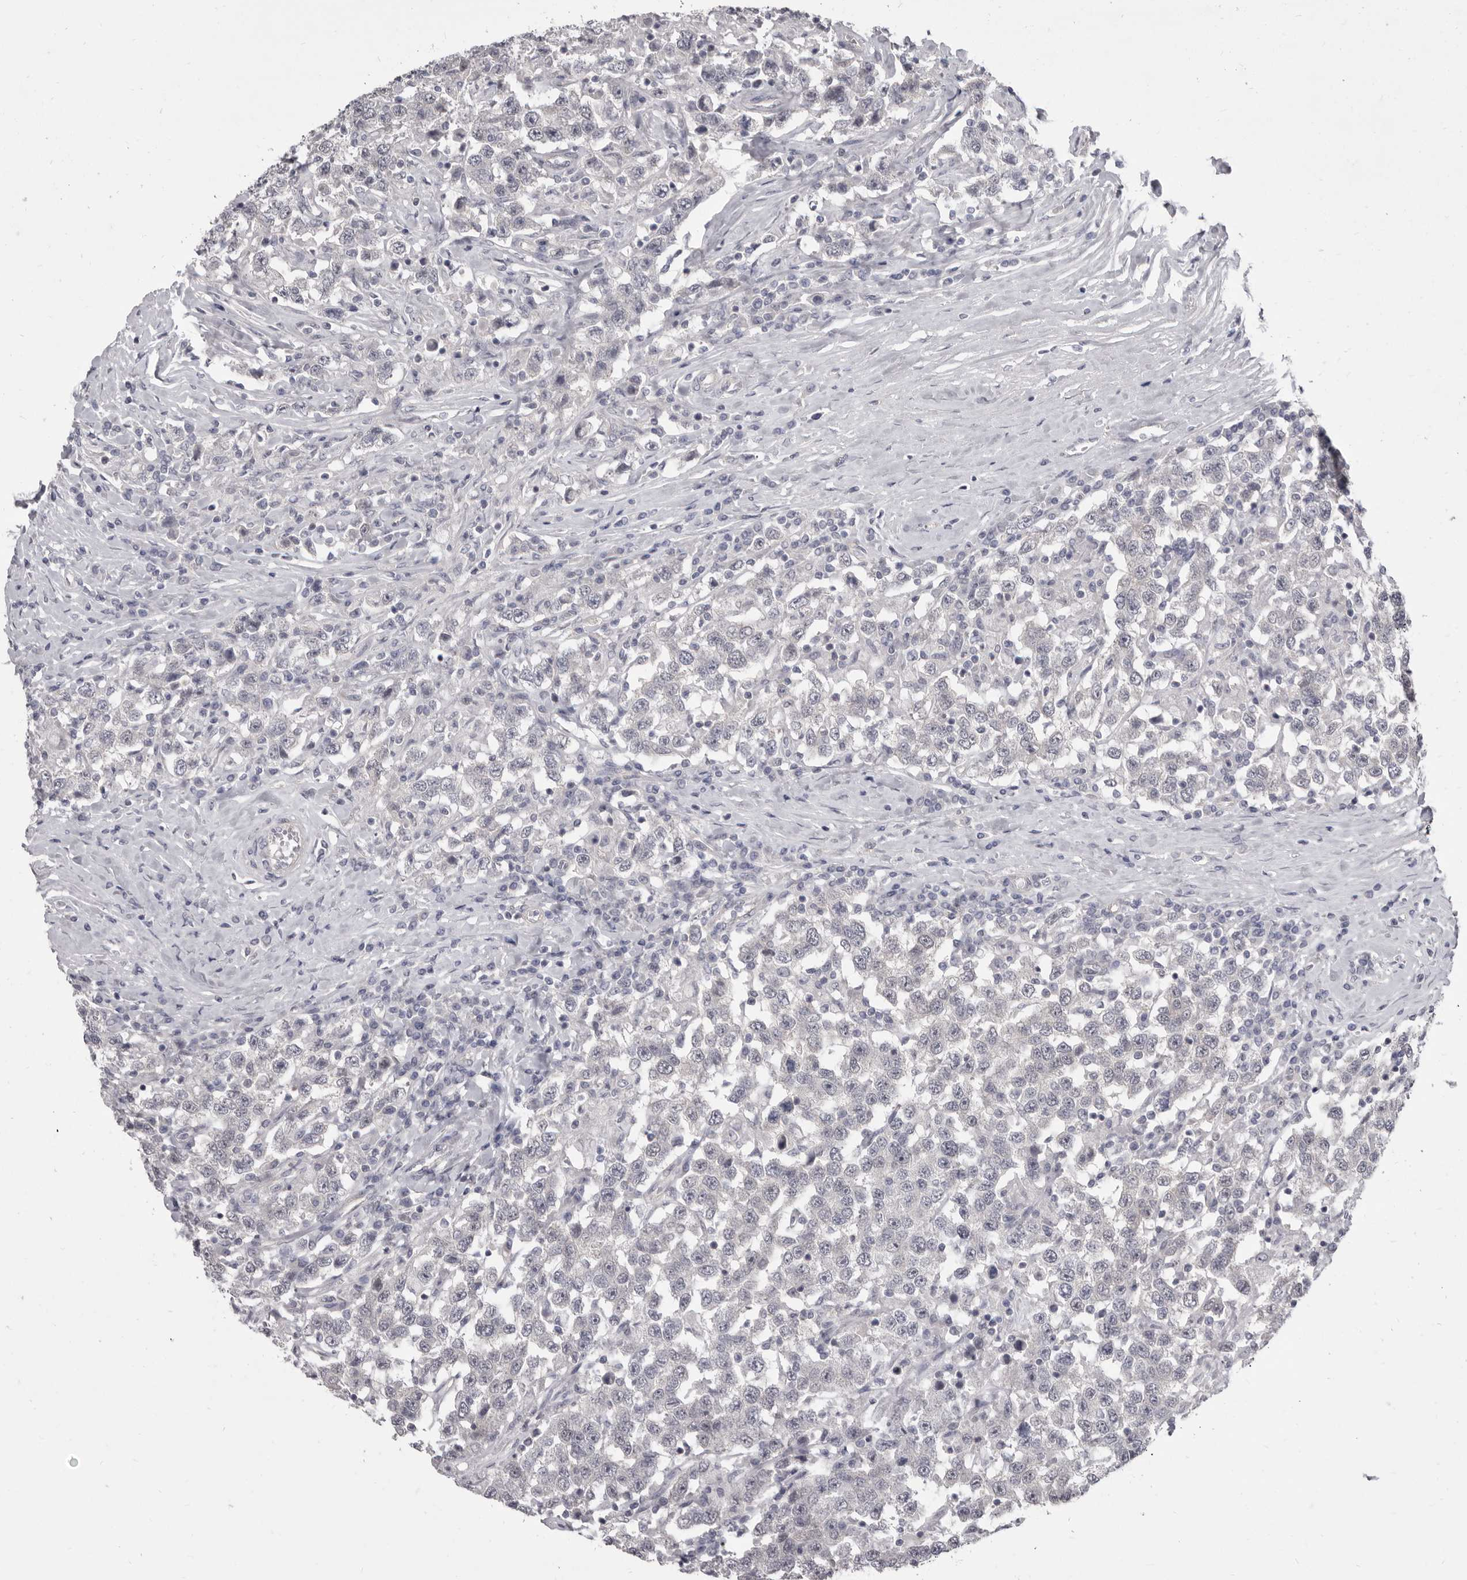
{"staining": {"intensity": "negative", "quantity": "none", "location": "none"}, "tissue": "testis cancer", "cell_type": "Tumor cells", "image_type": "cancer", "snomed": [{"axis": "morphology", "description": "Seminoma, NOS"}, {"axis": "topography", "description": "Testis"}], "caption": "Immunohistochemical staining of testis cancer displays no significant staining in tumor cells.", "gene": "GSK3B", "patient": {"sex": "male", "age": 41}}